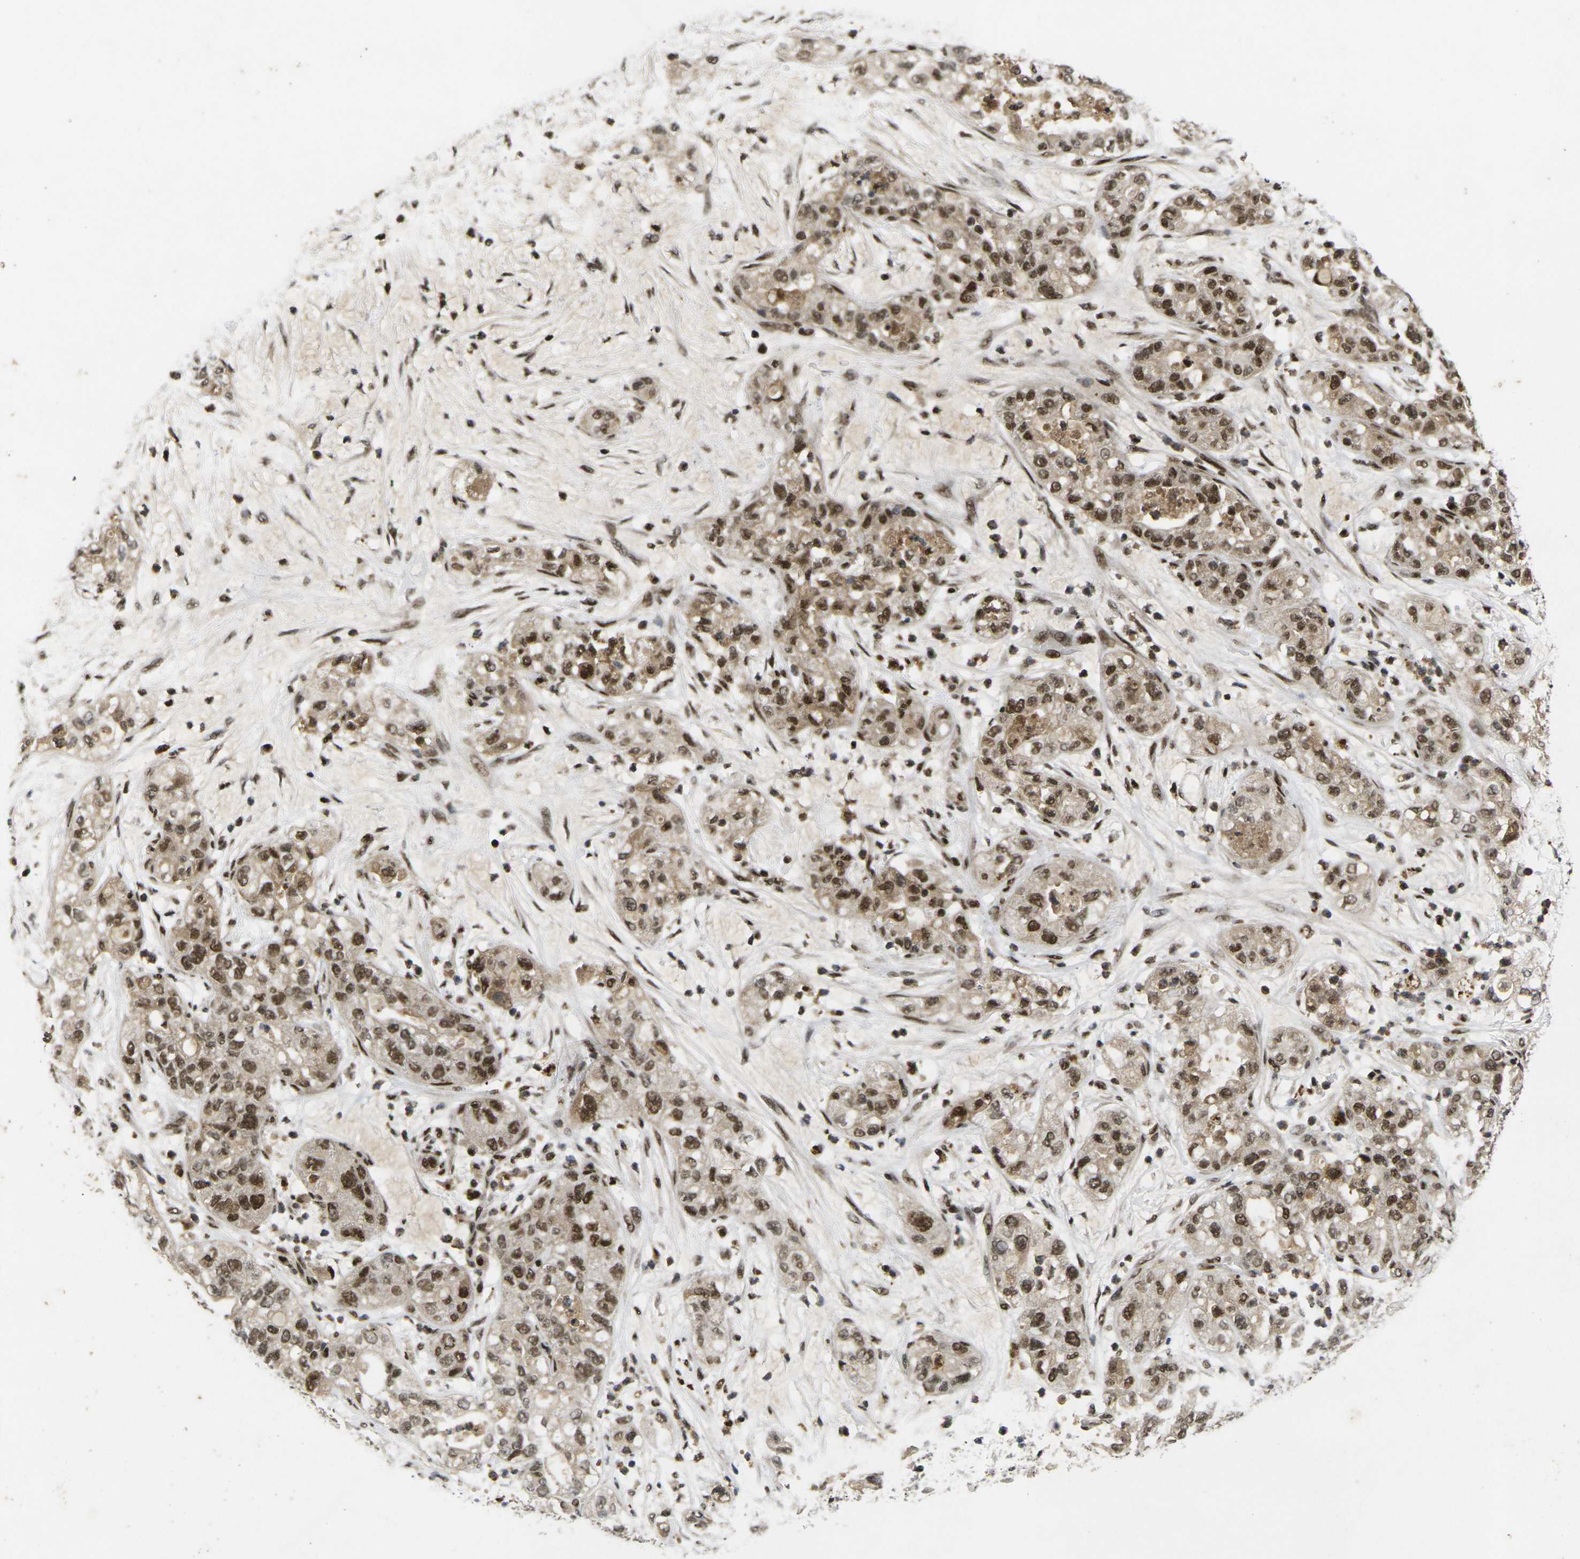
{"staining": {"intensity": "strong", "quantity": ">75%", "location": "nuclear"}, "tissue": "pancreatic cancer", "cell_type": "Tumor cells", "image_type": "cancer", "snomed": [{"axis": "morphology", "description": "Adenocarcinoma, NOS"}, {"axis": "topography", "description": "Pancreas"}], "caption": "A brown stain labels strong nuclear positivity of a protein in pancreatic adenocarcinoma tumor cells. The staining was performed using DAB, with brown indicating positive protein expression. Nuclei are stained blue with hematoxylin.", "gene": "GTF2E1", "patient": {"sex": "female", "age": 78}}